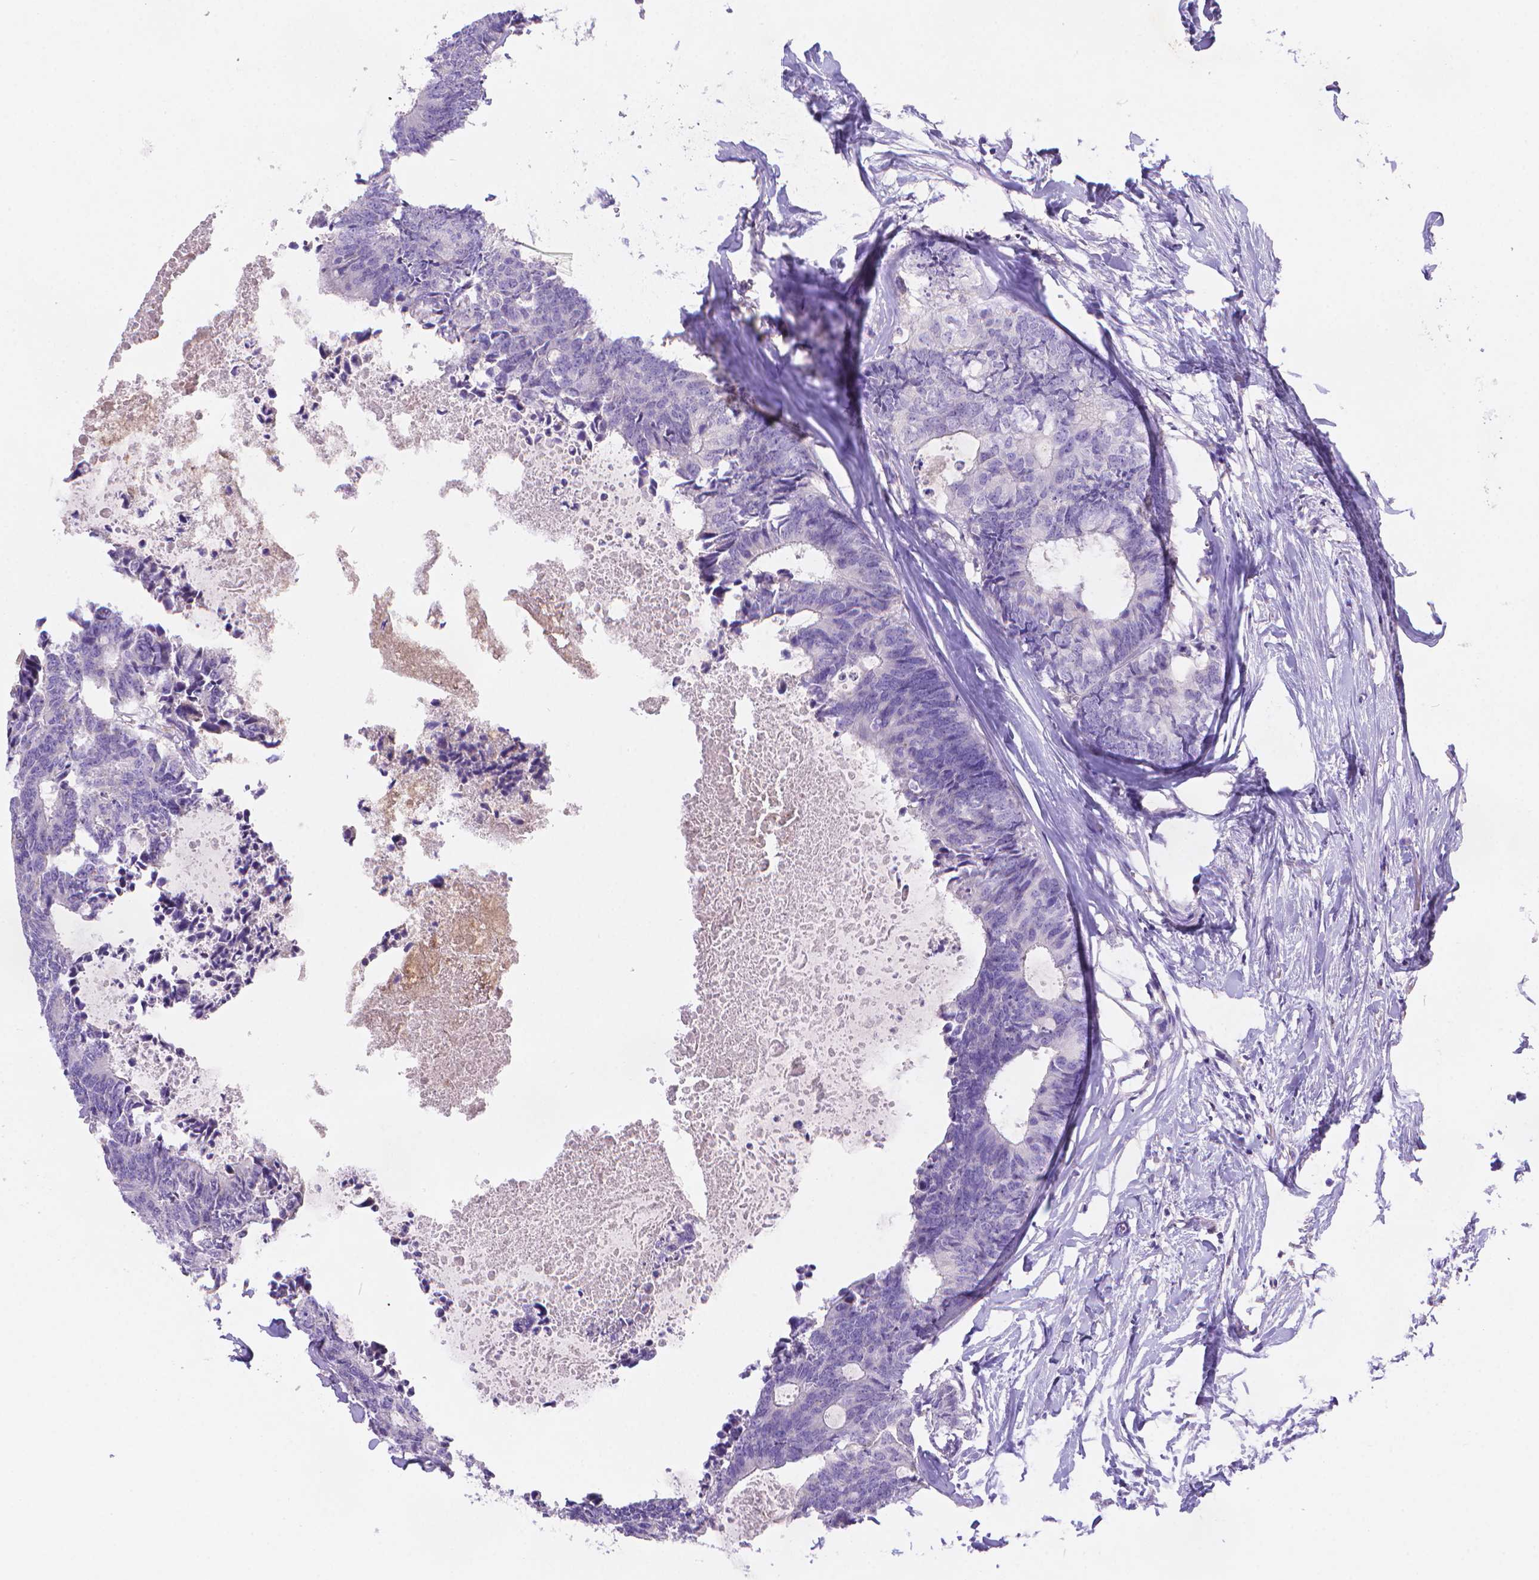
{"staining": {"intensity": "negative", "quantity": "none", "location": "none"}, "tissue": "colorectal cancer", "cell_type": "Tumor cells", "image_type": "cancer", "snomed": [{"axis": "morphology", "description": "Adenocarcinoma, NOS"}, {"axis": "topography", "description": "Colon"}, {"axis": "topography", "description": "Rectum"}], "caption": "This is an immunohistochemistry (IHC) photomicrograph of colorectal cancer (adenocarcinoma). There is no expression in tumor cells.", "gene": "FGD2", "patient": {"sex": "male", "age": 57}}